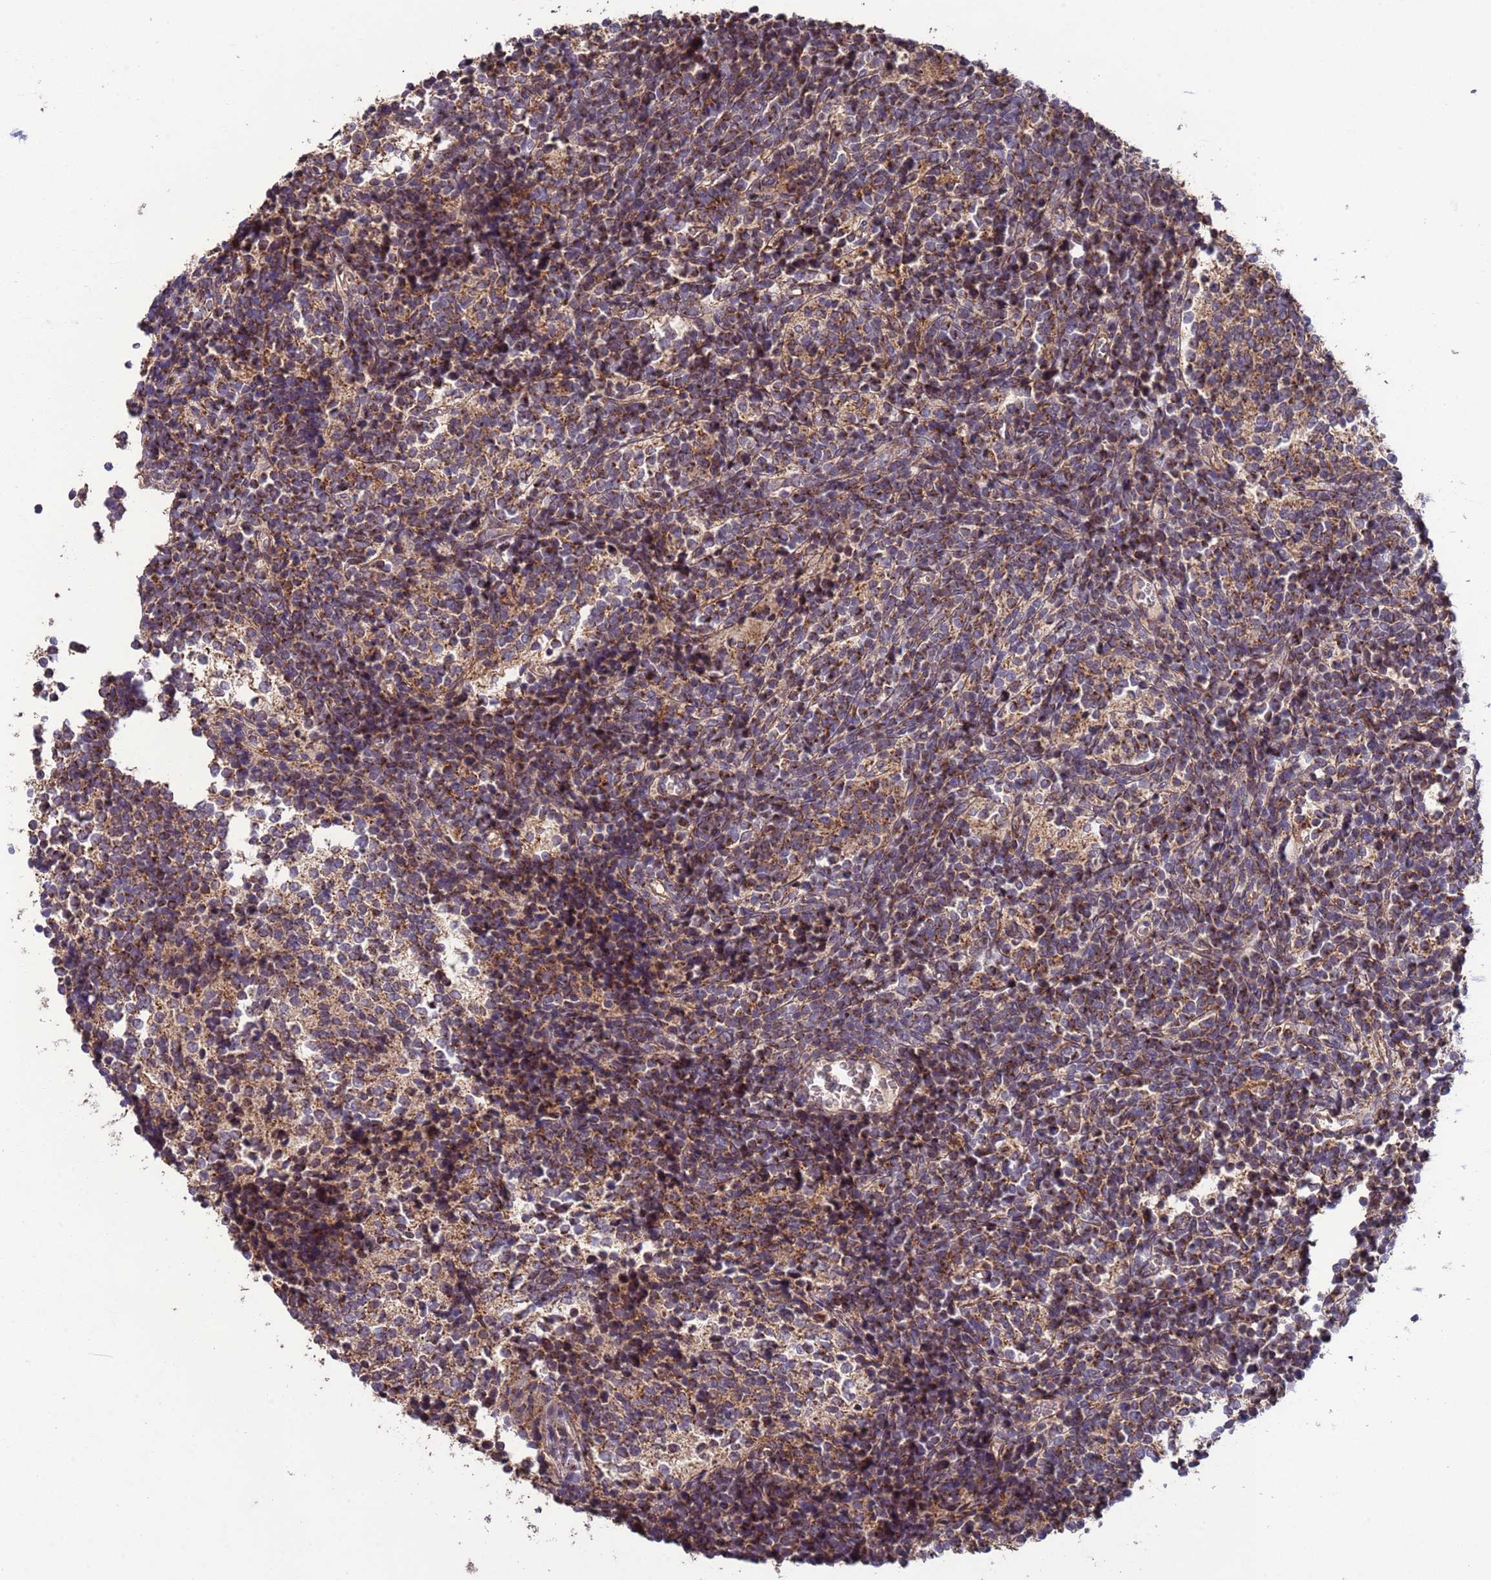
{"staining": {"intensity": "moderate", "quantity": ">75%", "location": "cytoplasmic/membranous"}, "tissue": "glioma", "cell_type": "Tumor cells", "image_type": "cancer", "snomed": [{"axis": "morphology", "description": "Glioma, malignant, Low grade"}, {"axis": "topography", "description": "Brain"}], "caption": "Tumor cells reveal medium levels of moderate cytoplasmic/membranous positivity in approximately >75% of cells in human malignant low-grade glioma. (Stains: DAB (3,3'-diaminobenzidine) in brown, nuclei in blue, Microscopy: brightfield microscopy at high magnification).", "gene": "ACAD8", "patient": {"sex": "female", "age": 1}}